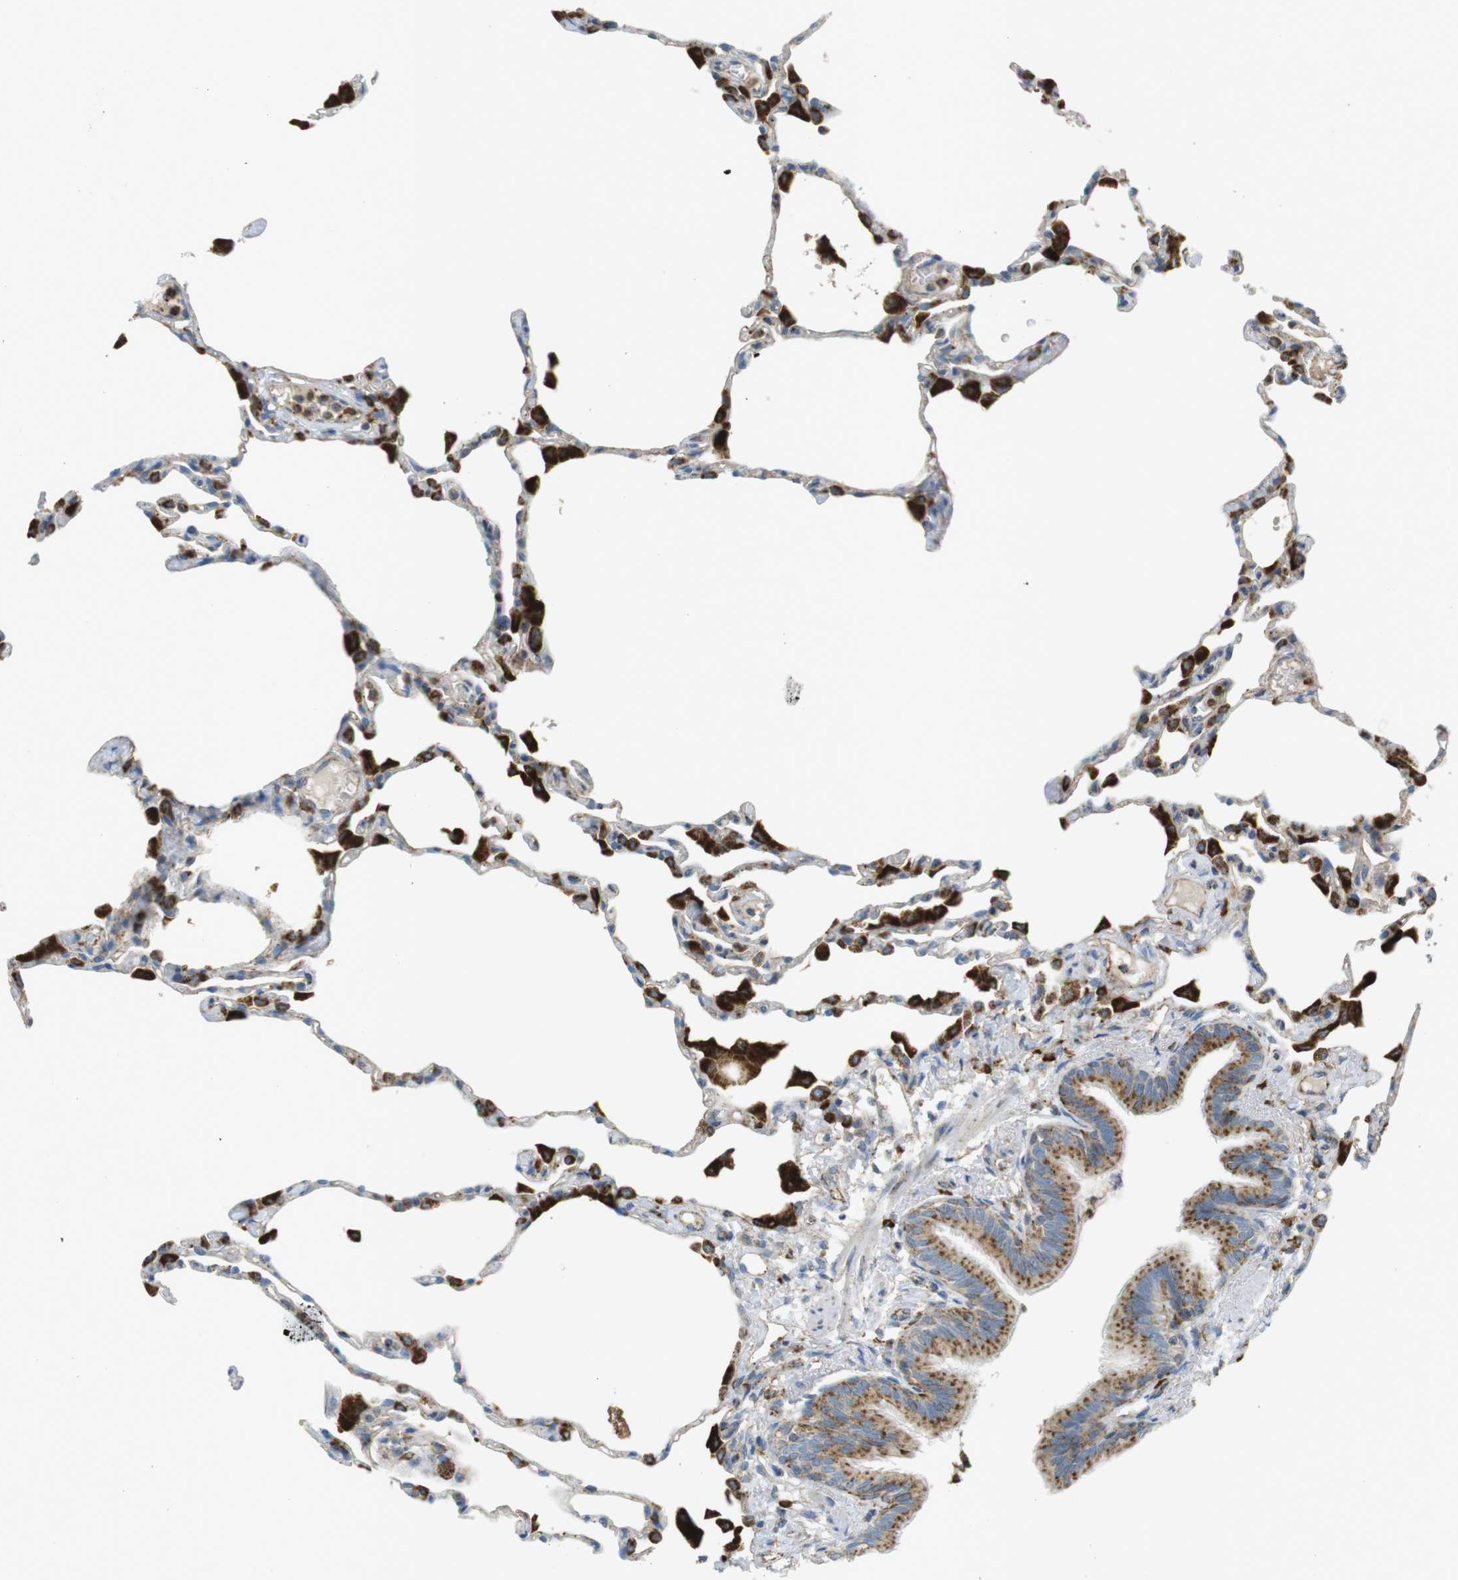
{"staining": {"intensity": "strong", "quantity": "<25%", "location": "cytoplasmic/membranous"}, "tissue": "lung", "cell_type": "Alveolar cells", "image_type": "normal", "snomed": [{"axis": "morphology", "description": "Normal tissue, NOS"}, {"axis": "topography", "description": "Lung"}], "caption": "Immunohistochemistry of benign lung demonstrates medium levels of strong cytoplasmic/membranous expression in approximately <25% of alveolar cells.", "gene": "LAMP1", "patient": {"sex": "female", "age": 49}}